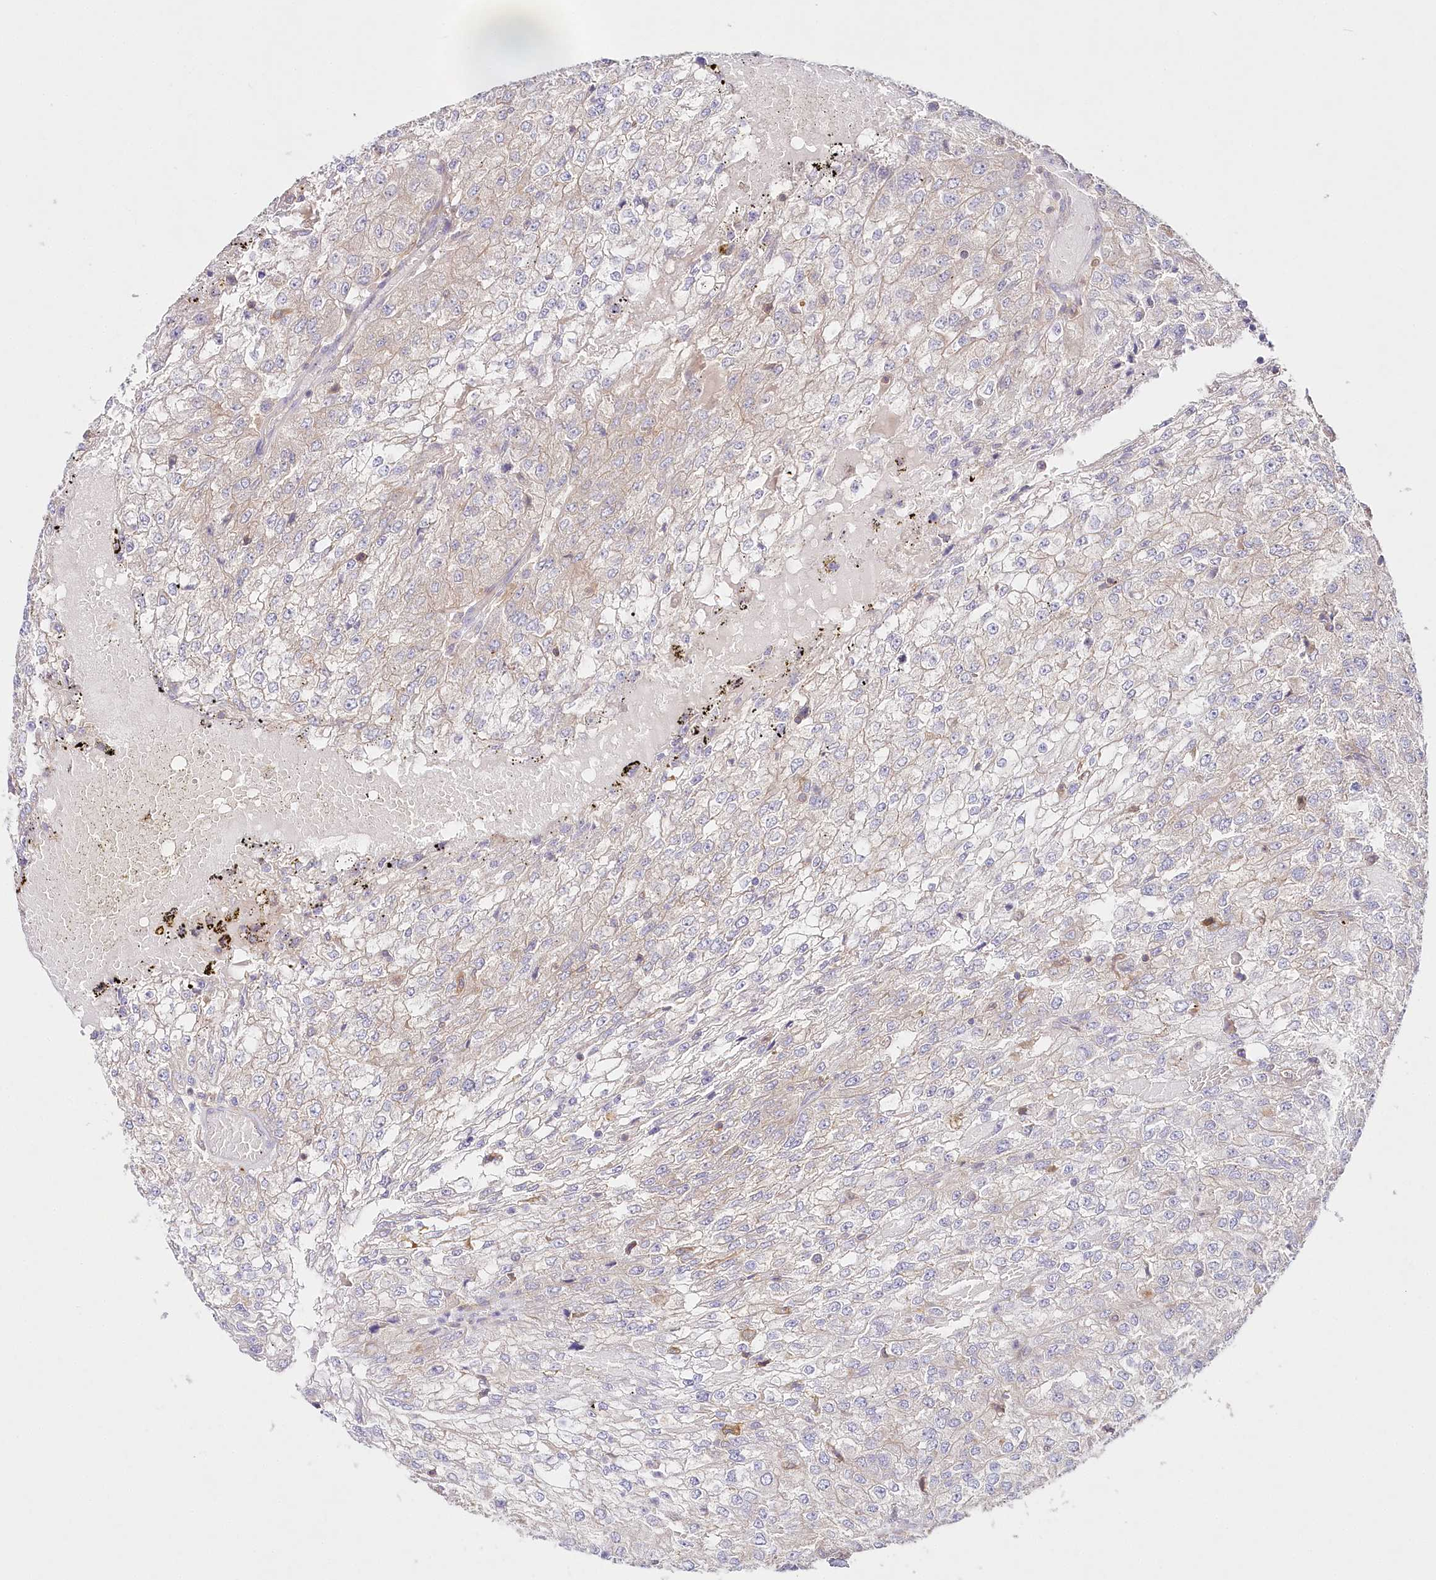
{"staining": {"intensity": "negative", "quantity": "none", "location": "none"}, "tissue": "renal cancer", "cell_type": "Tumor cells", "image_type": "cancer", "snomed": [{"axis": "morphology", "description": "Adenocarcinoma, NOS"}, {"axis": "topography", "description": "Kidney"}], "caption": "Immunohistochemistry histopathology image of neoplastic tissue: human renal adenocarcinoma stained with DAB displays no significant protein positivity in tumor cells. The staining was performed using DAB to visualize the protein expression in brown, while the nuclei were stained in blue with hematoxylin (Magnification: 20x).", "gene": "ABRAXAS2", "patient": {"sex": "female", "age": 54}}